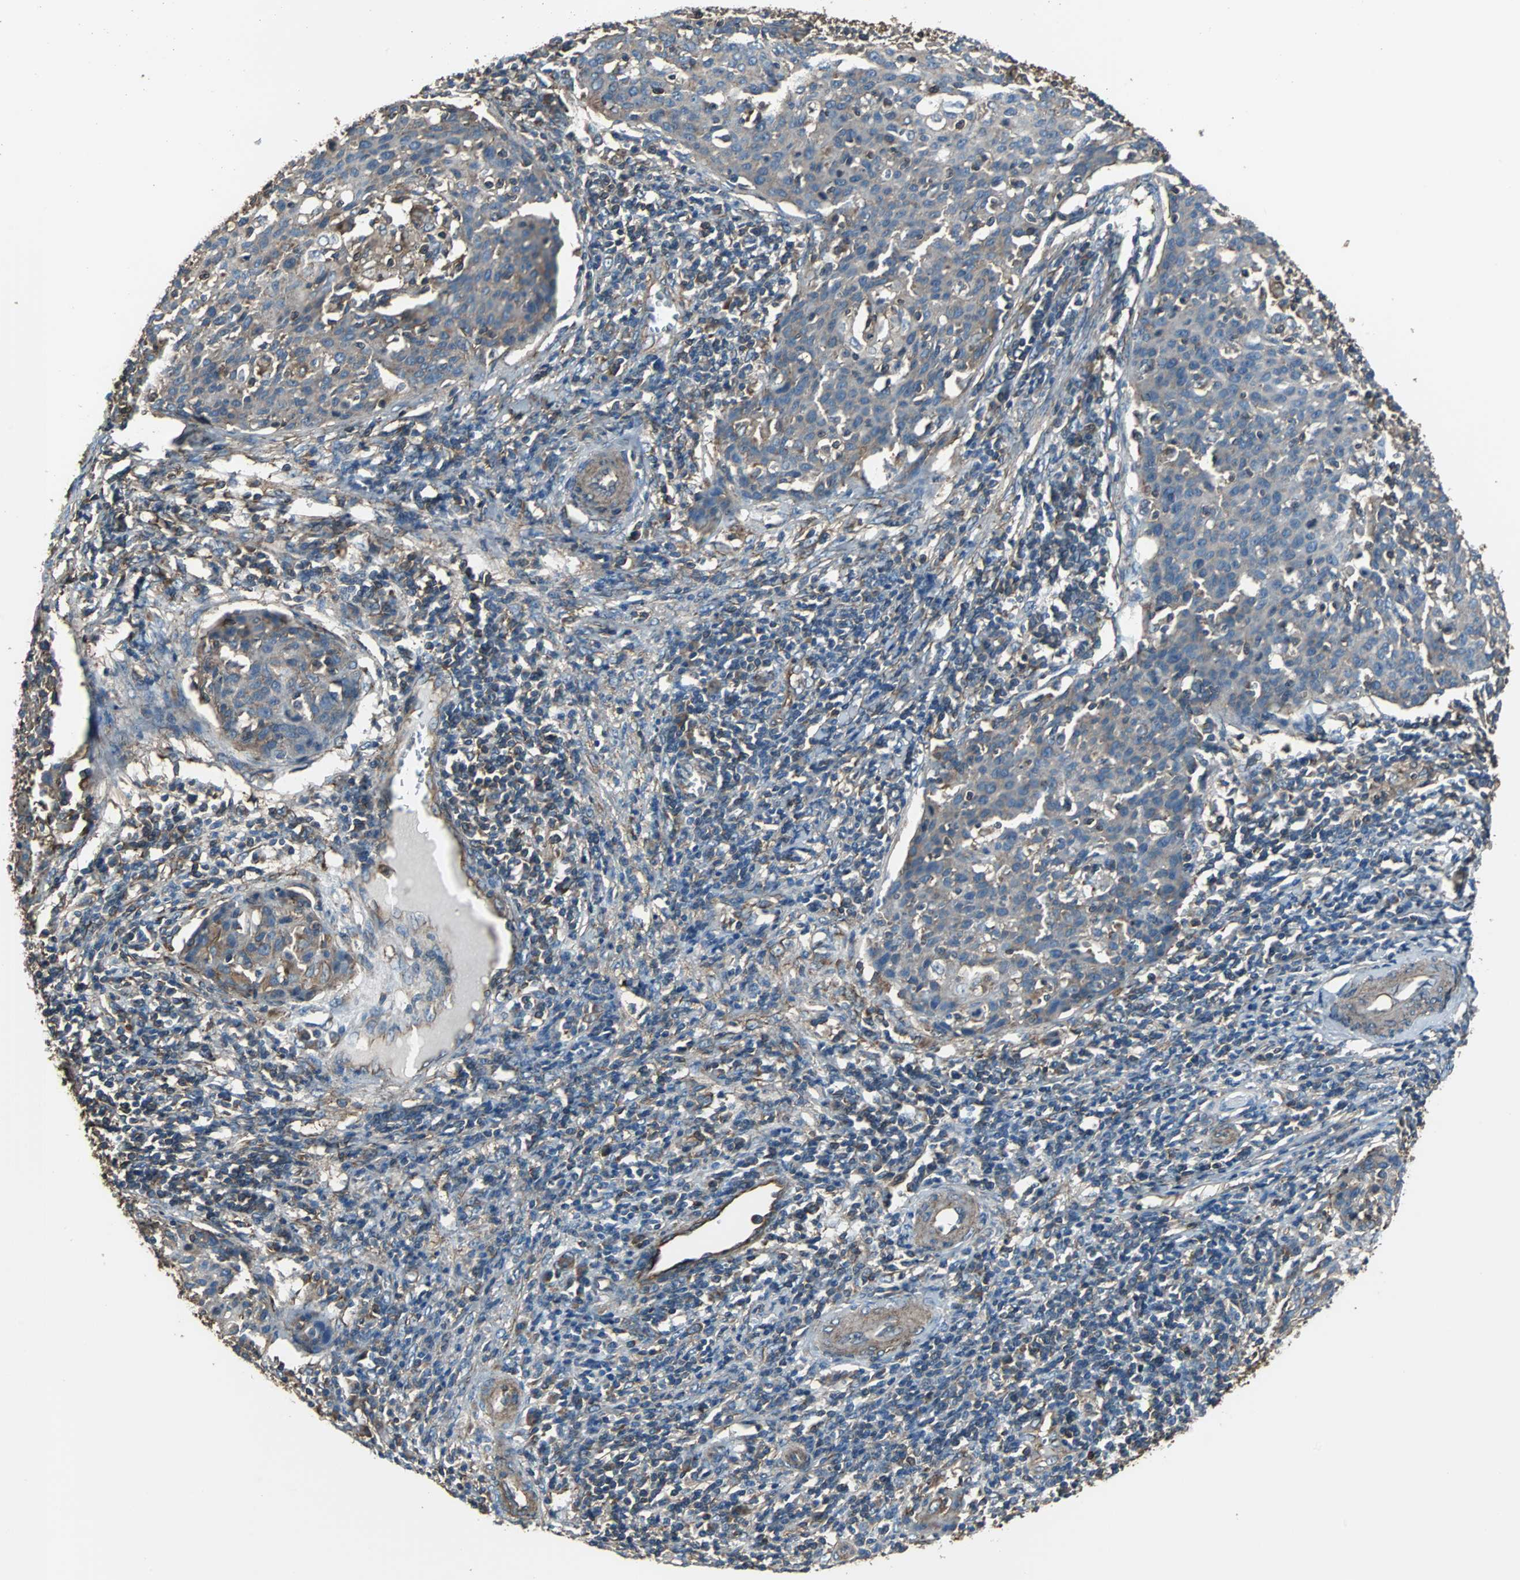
{"staining": {"intensity": "weak", "quantity": "25%-75%", "location": "cytoplasmic/membranous"}, "tissue": "cervical cancer", "cell_type": "Tumor cells", "image_type": "cancer", "snomed": [{"axis": "morphology", "description": "Squamous cell carcinoma, NOS"}, {"axis": "topography", "description": "Cervix"}], "caption": "Cervical cancer (squamous cell carcinoma) was stained to show a protein in brown. There is low levels of weak cytoplasmic/membranous positivity in approximately 25%-75% of tumor cells.", "gene": "ACTN1", "patient": {"sex": "female", "age": 38}}